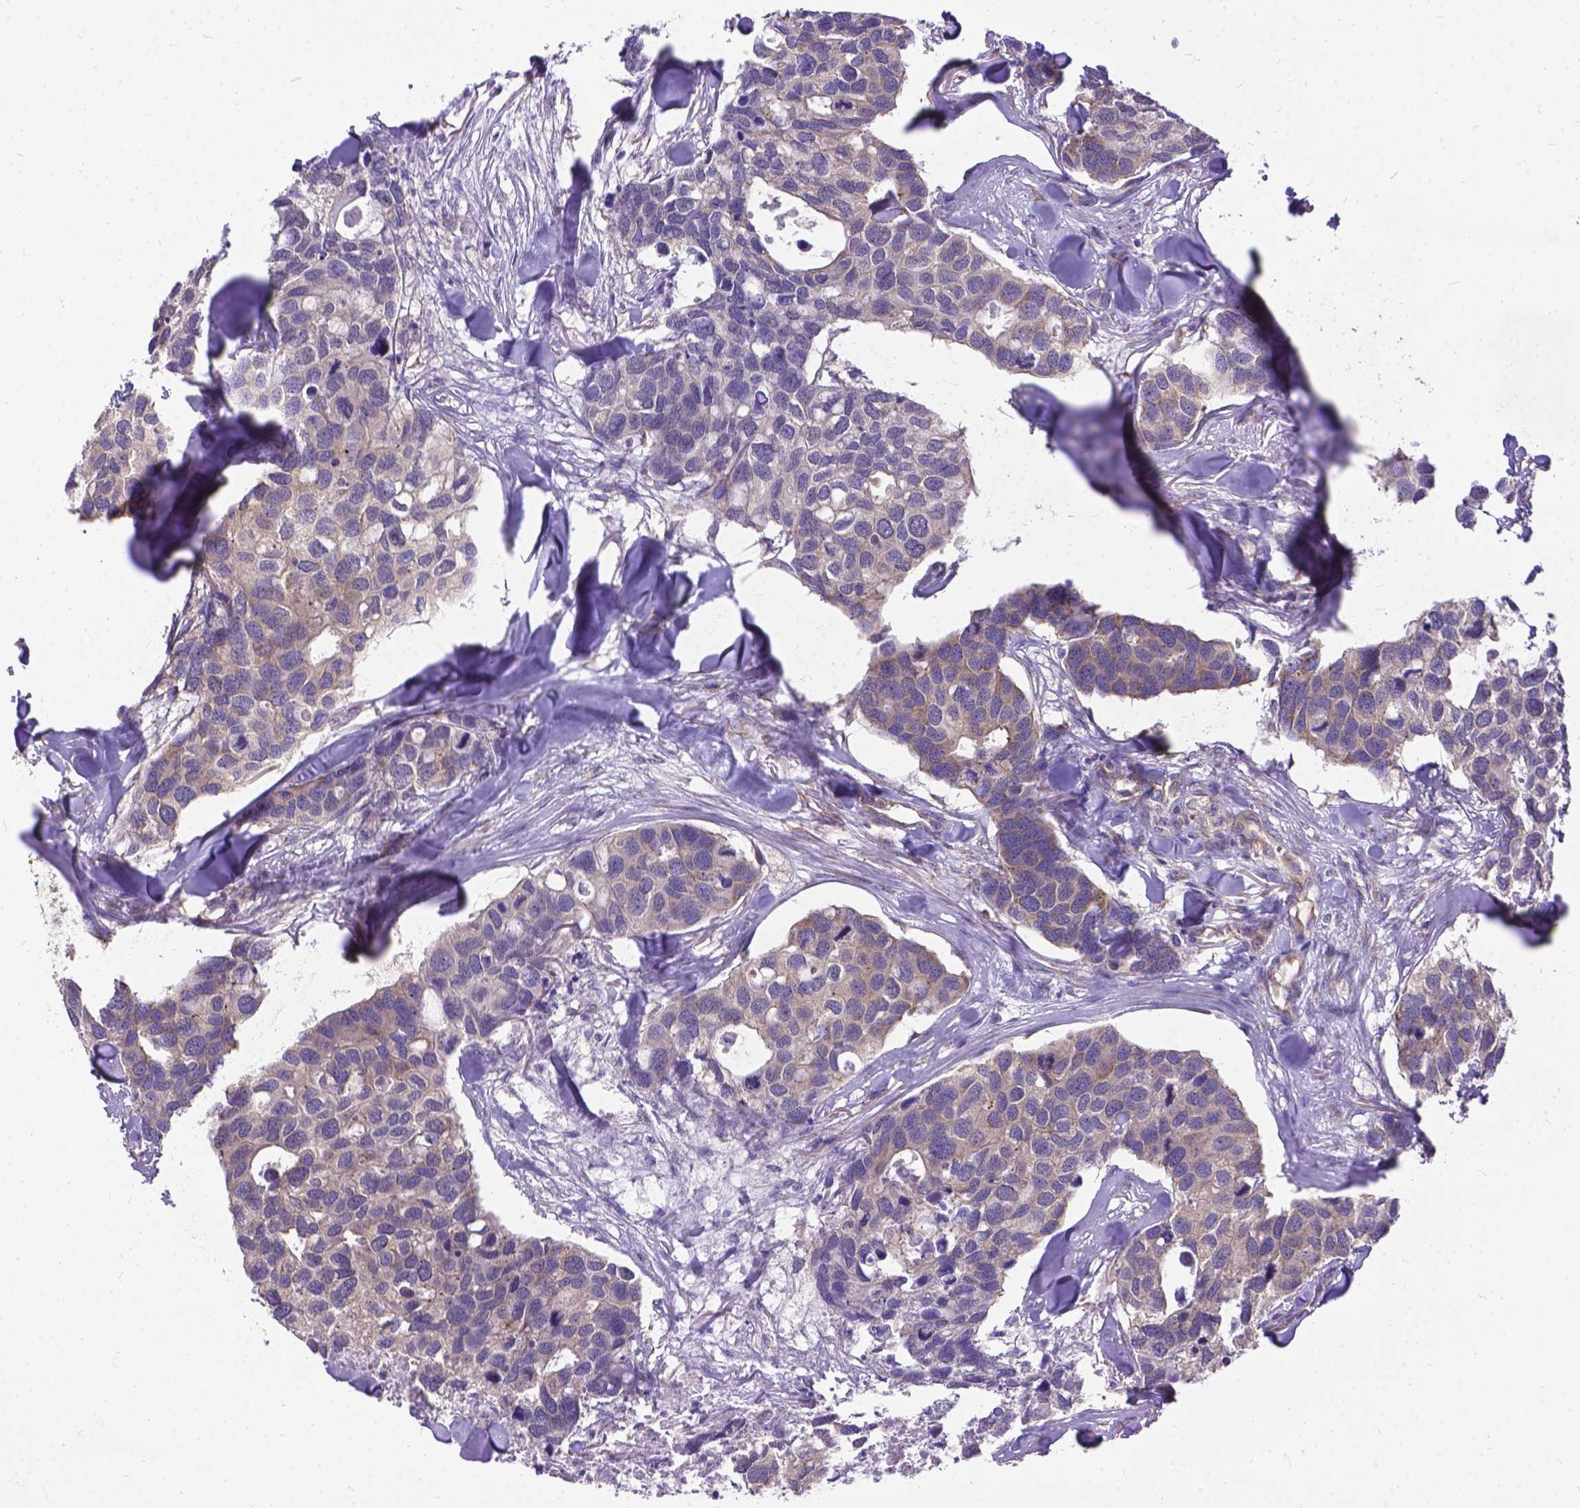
{"staining": {"intensity": "weak", "quantity": "<25%", "location": "cytoplasmic/membranous"}, "tissue": "breast cancer", "cell_type": "Tumor cells", "image_type": "cancer", "snomed": [{"axis": "morphology", "description": "Duct carcinoma"}, {"axis": "topography", "description": "Breast"}], "caption": "High power microscopy photomicrograph of an IHC micrograph of infiltrating ductal carcinoma (breast), revealing no significant expression in tumor cells.", "gene": "DENND6A", "patient": {"sex": "female", "age": 83}}